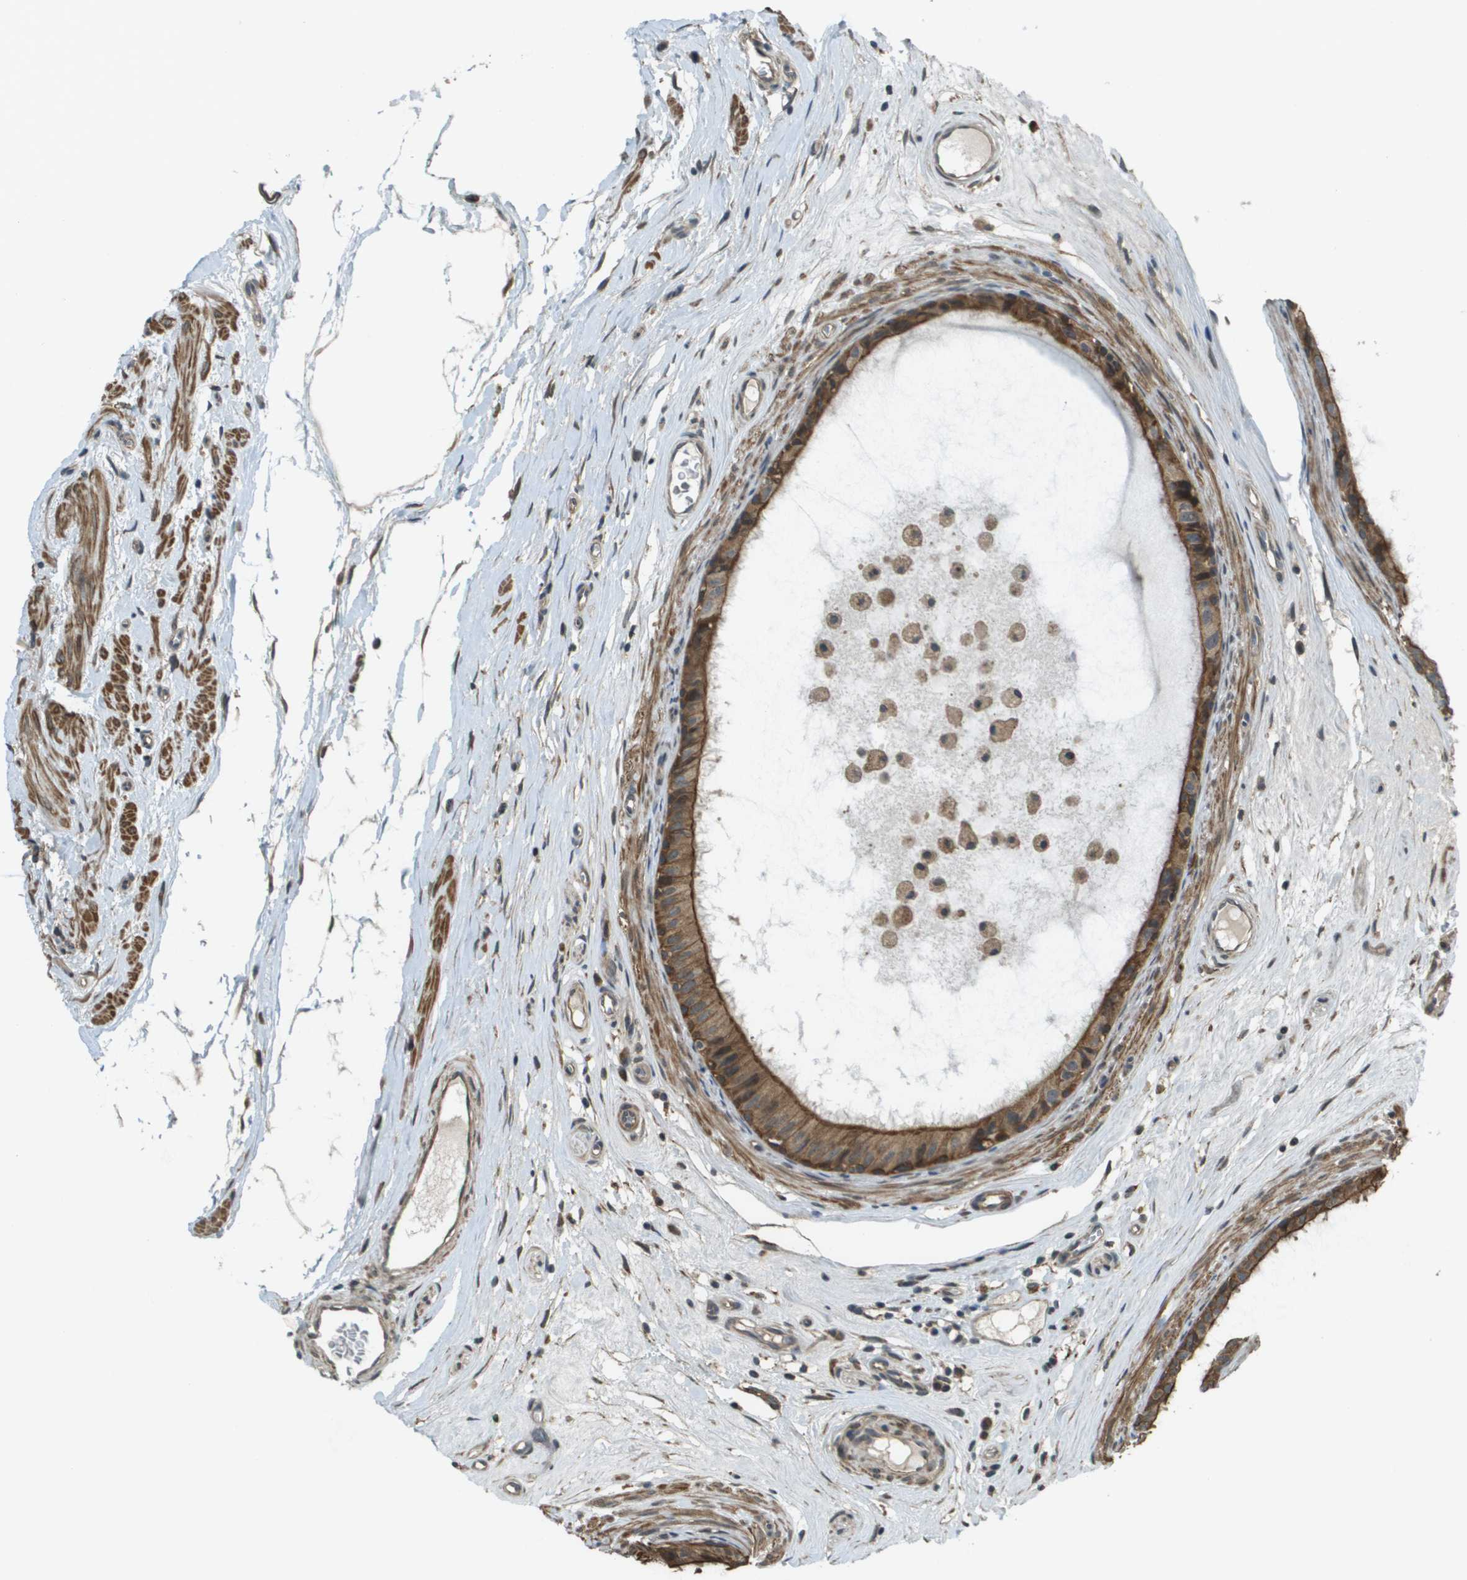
{"staining": {"intensity": "moderate", "quantity": ">75%", "location": "cytoplasmic/membranous"}, "tissue": "epididymis", "cell_type": "Glandular cells", "image_type": "normal", "snomed": [{"axis": "morphology", "description": "Normal tissue, NOS"}, {"axis": "morphology", "description": "Inflammation, NOS"}, {"axis": "topography", "description": "Epididymis"}], "caption": "A high-resolution micrograph shows immunohistochemistry (IHC) staining of benign epididymis, which reveals moderate cytoplasmic/membranous expression in about >75% of glandular cells.", "gene": "CDKN2C", "patient": {"sex": "male", "age": 85}}